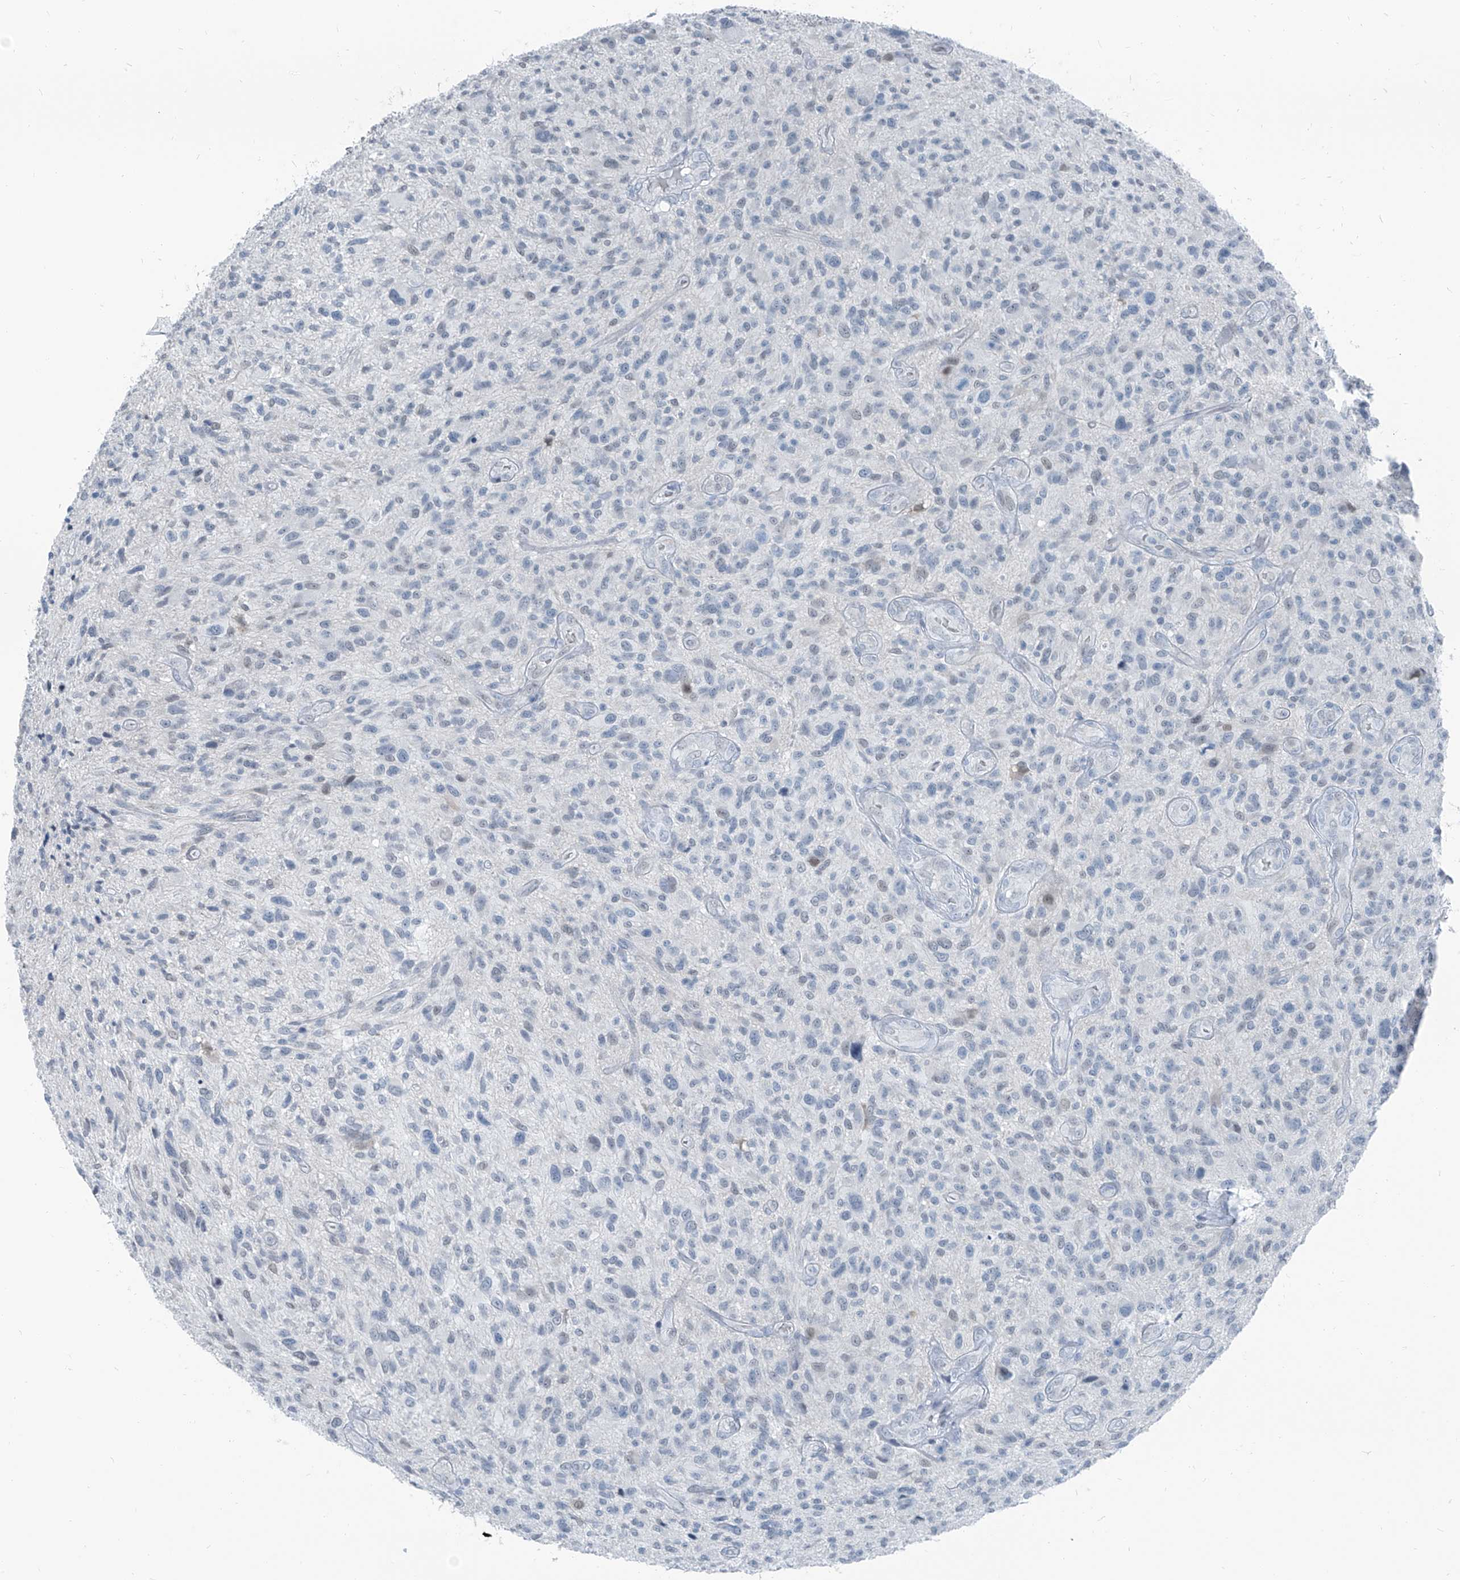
{"staining": {"intensity": "negative", "quantity": "none", "location": "none"}, "tissue": "glioma", "cell_type": "Tumor cells", "image_type": "cancer", "snomed": [{"axis": "morphology", "description": "Glioma, malignant, High grade"}, {"axis": "topography", "description": "Brain"}], "caption": "The photomicrograph displays no significant staining in tumor cells of malignant glioma (high-grade).", "gene": "RGN", "patient": {"sex": "male", "age": 47}}